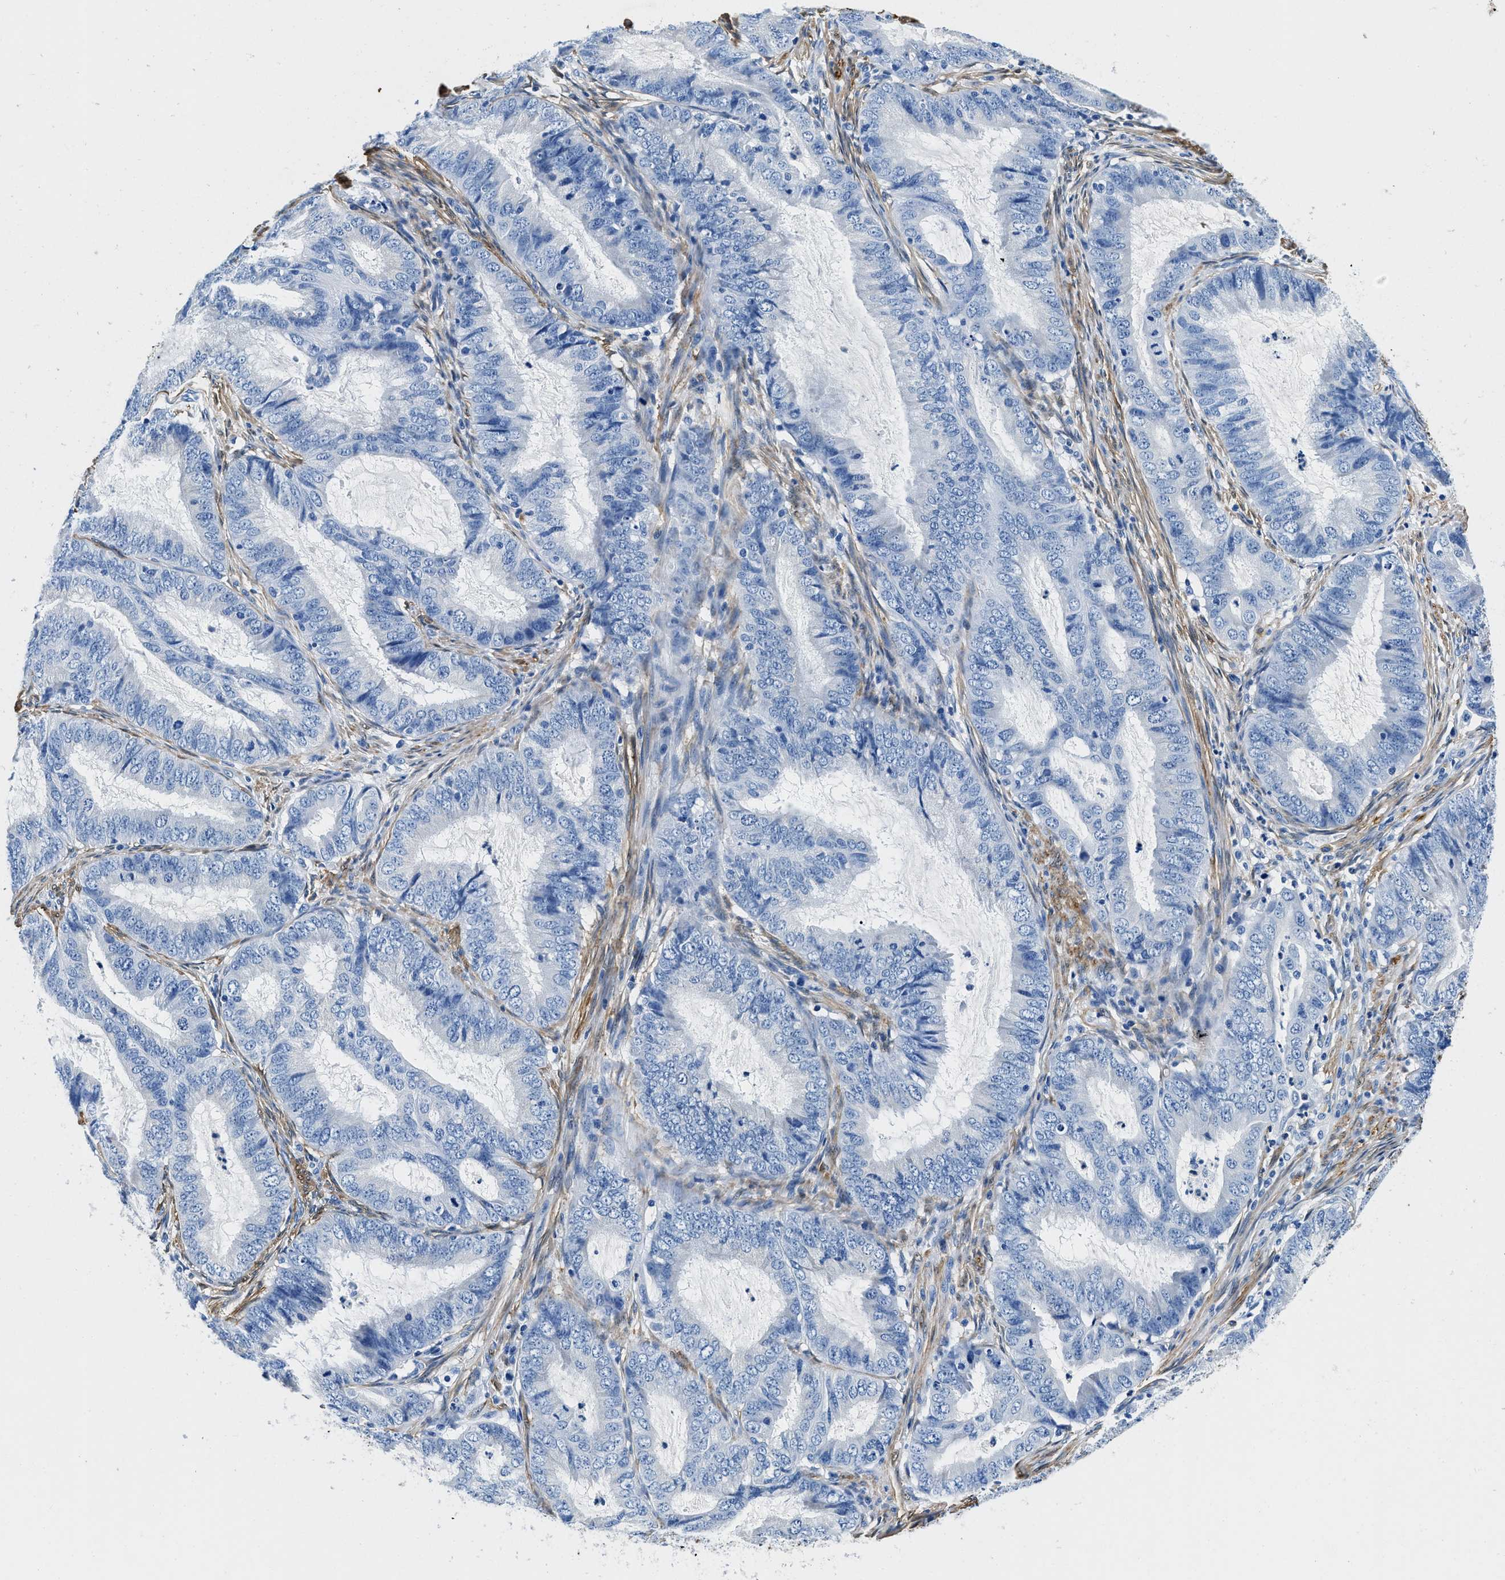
{"staining": {"intensity": "negative", "quantity": "none", "location": "none"}, "tissue": "endometrial cancer", "cell_type": "Tumor cells", "image_type": "cancer", "snomed": [{"axis": "morphology", "description": "Adenocarcinoma, NOS"}, {"axis": "topography", "description": "Endometrium"}], "caption": "Adenocarcinoma (endometrial) was stained to show a protein in brown. There is no significant positivity in tumor cells.", "gene": "TEX261", "patient": {"sex": "female", "age": 70}}